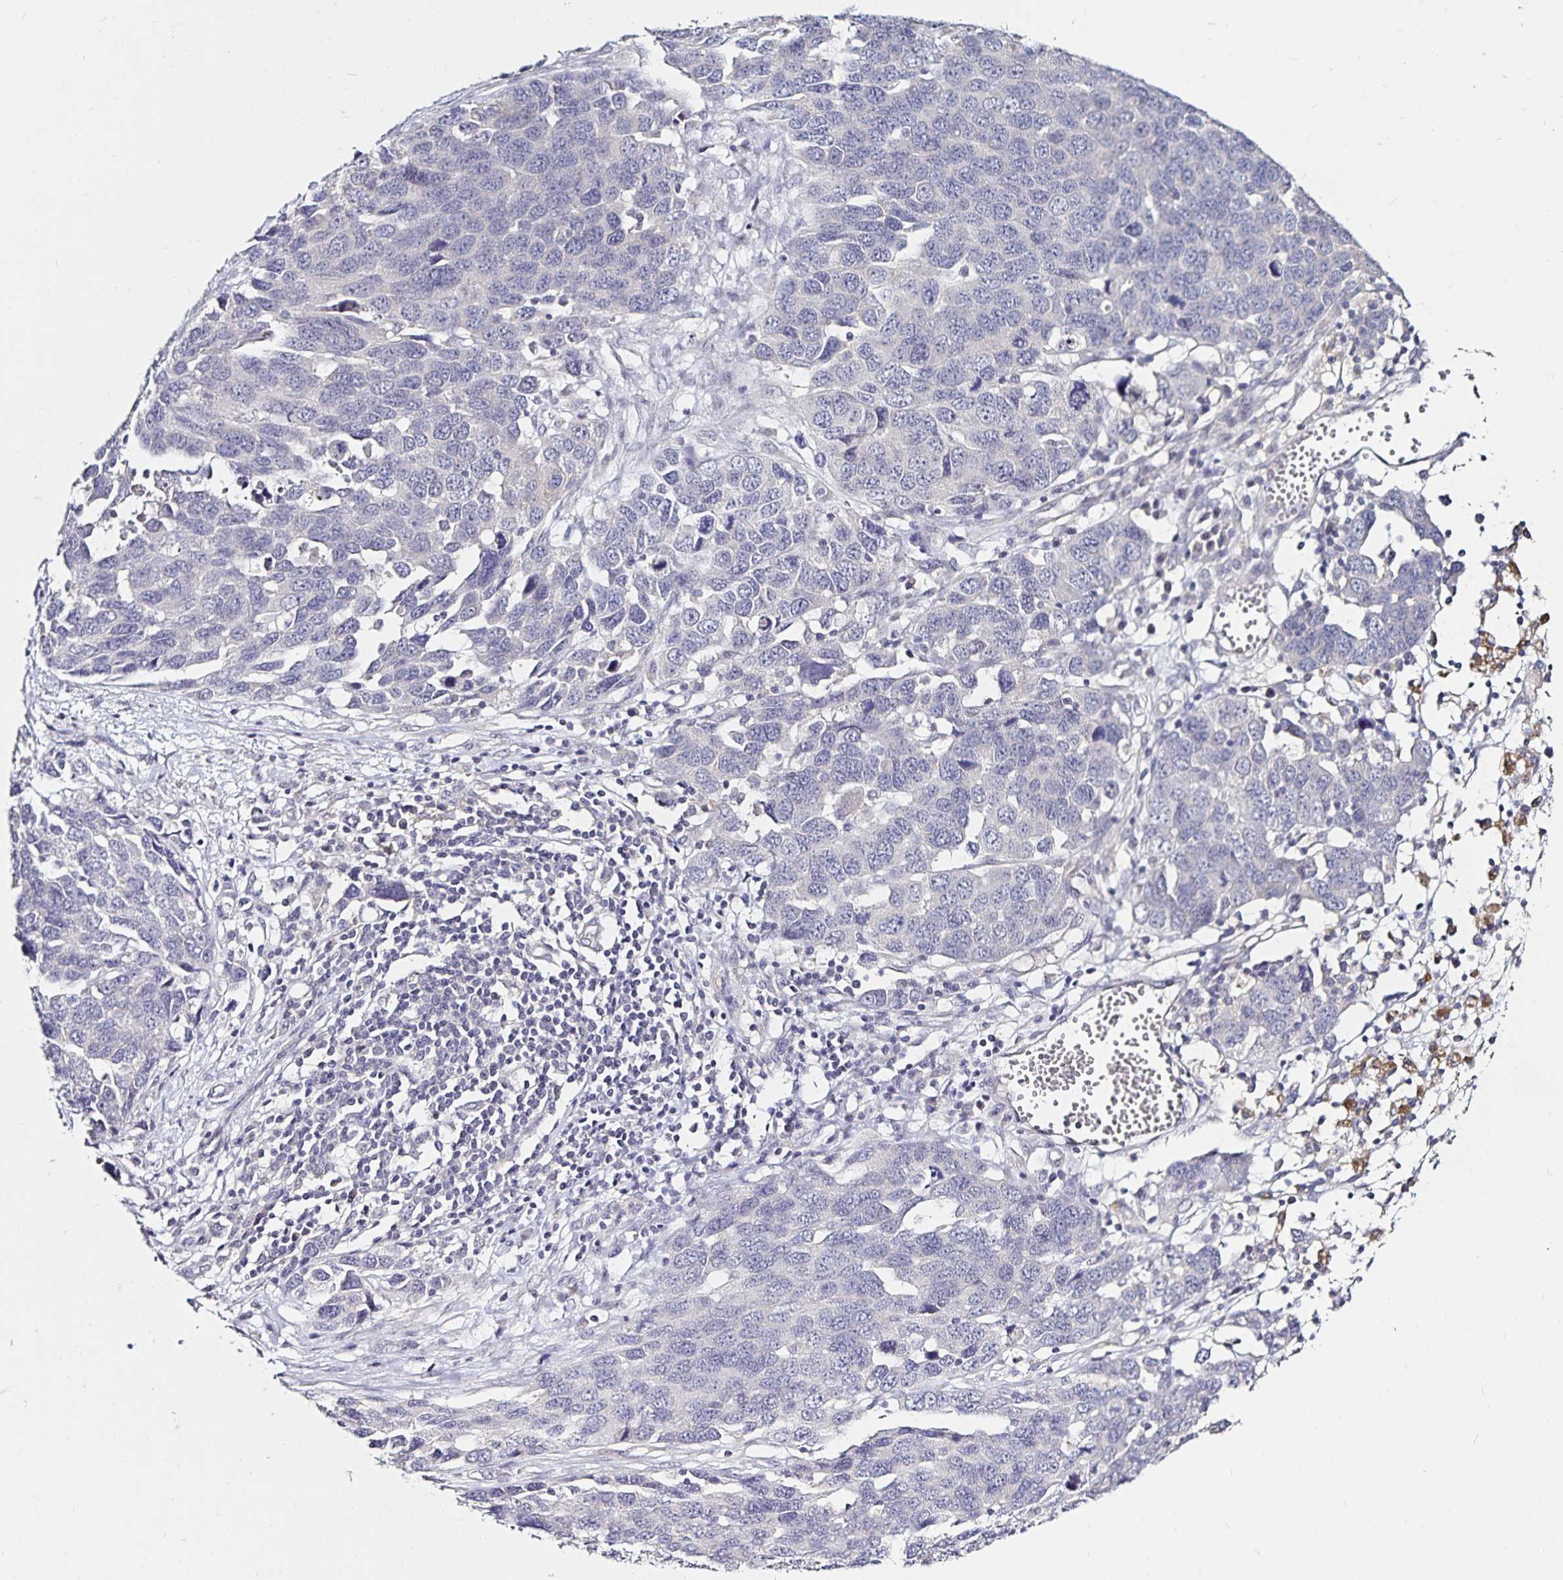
{"staining": {"intensity": "negative", "quantity": "none", "location": "none"}, "tissue": "ovarian cancer", "cell_type": "Tumor cells", "image_type": "cancer", "snomed": [{"axis": "morphology", "description": "Cystadenocarcinoma, serous, NOS"}, {"axis": "topography", "description": "Ovary"}], "caption": "The immunohistochemistry photomicrograph has no significant expression in tumor cells of ovarian cancer tissue.", "gene": "ACSL5", "patient": {"sex": "female", "age": 76}}